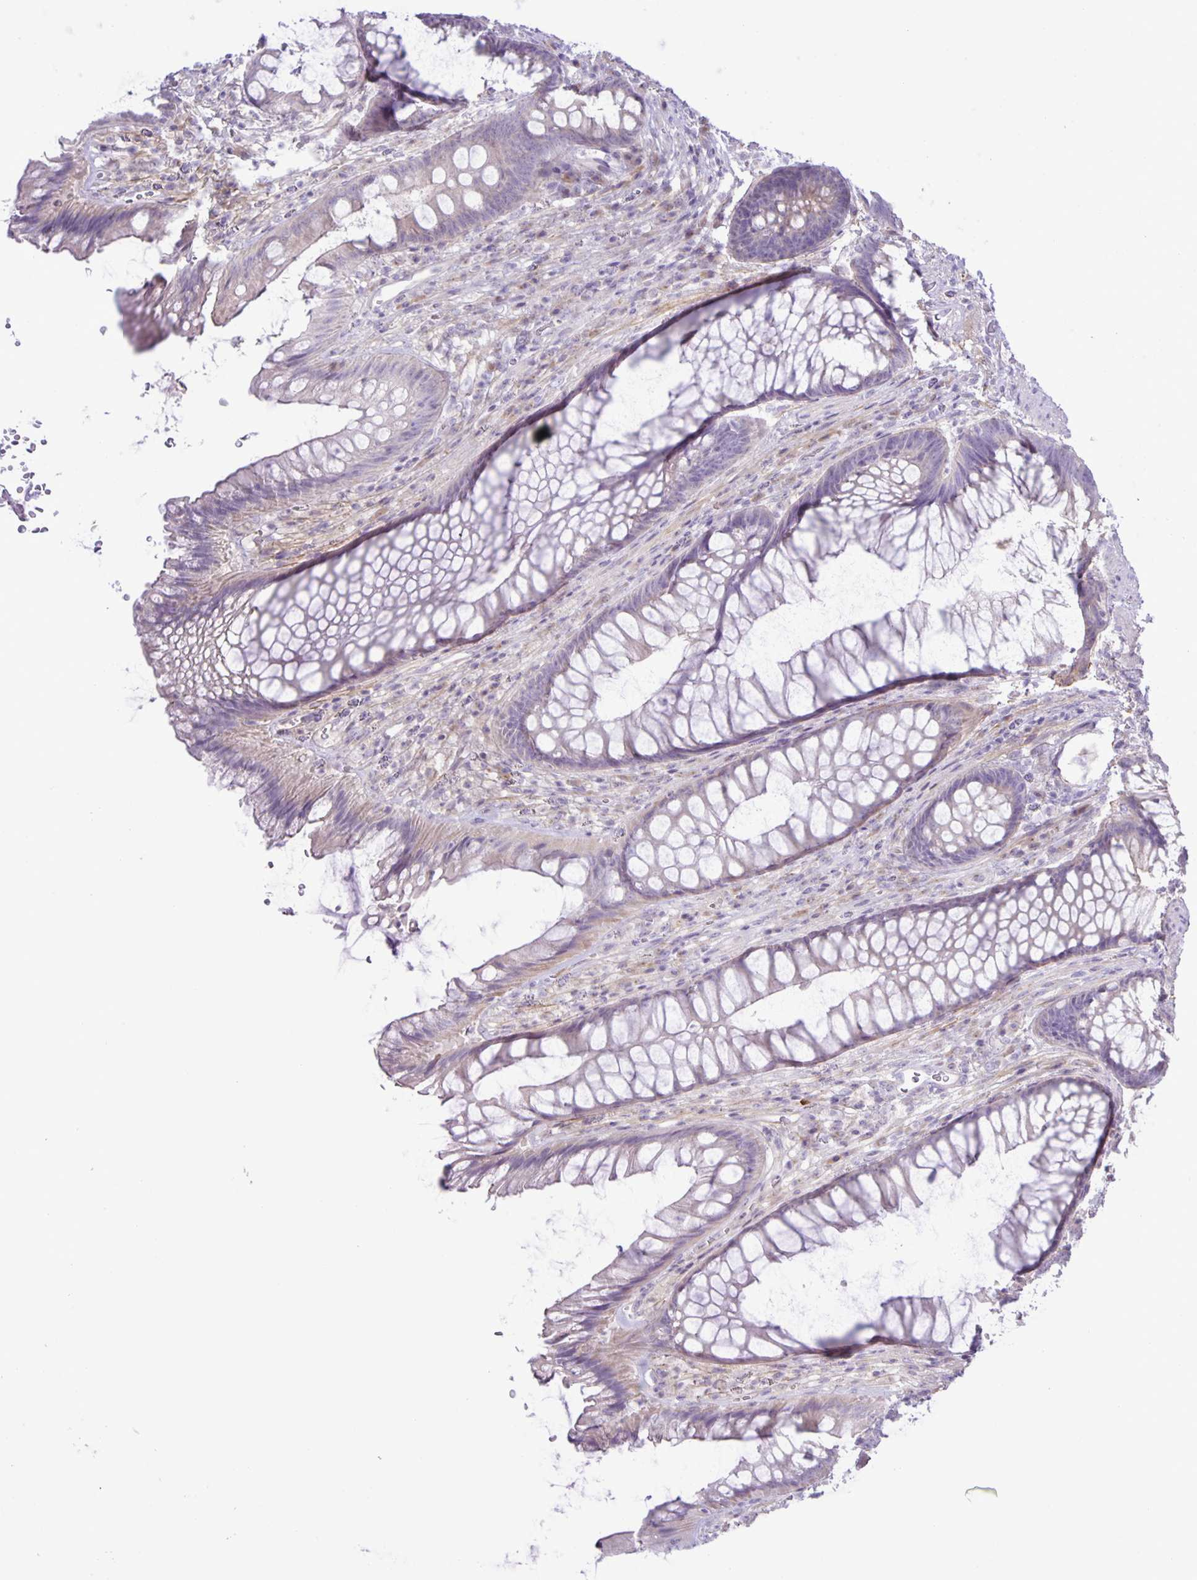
{"staining": {"intensity": "negative", "quantity": "none", "location": "none"}, "tissue": "rectum", "cell_type": "Glandular cells", "image_type": "normal", "snomed": [{"axis": "morphology", "description": "Normal tissue, NOS"}, {"axis": "topography", "description": "Rectum"}], "caption": "Photomicrograph shows no significant protein expression in glandular cells of unremarkable rectum. (Stains: DAB immunohistochemistry with hematoxylin counter stain, Microscopy: brightfield microscopy at high magnification).", "gene": "ADCK1", "patient": {"sex": "male", "age": 53}}